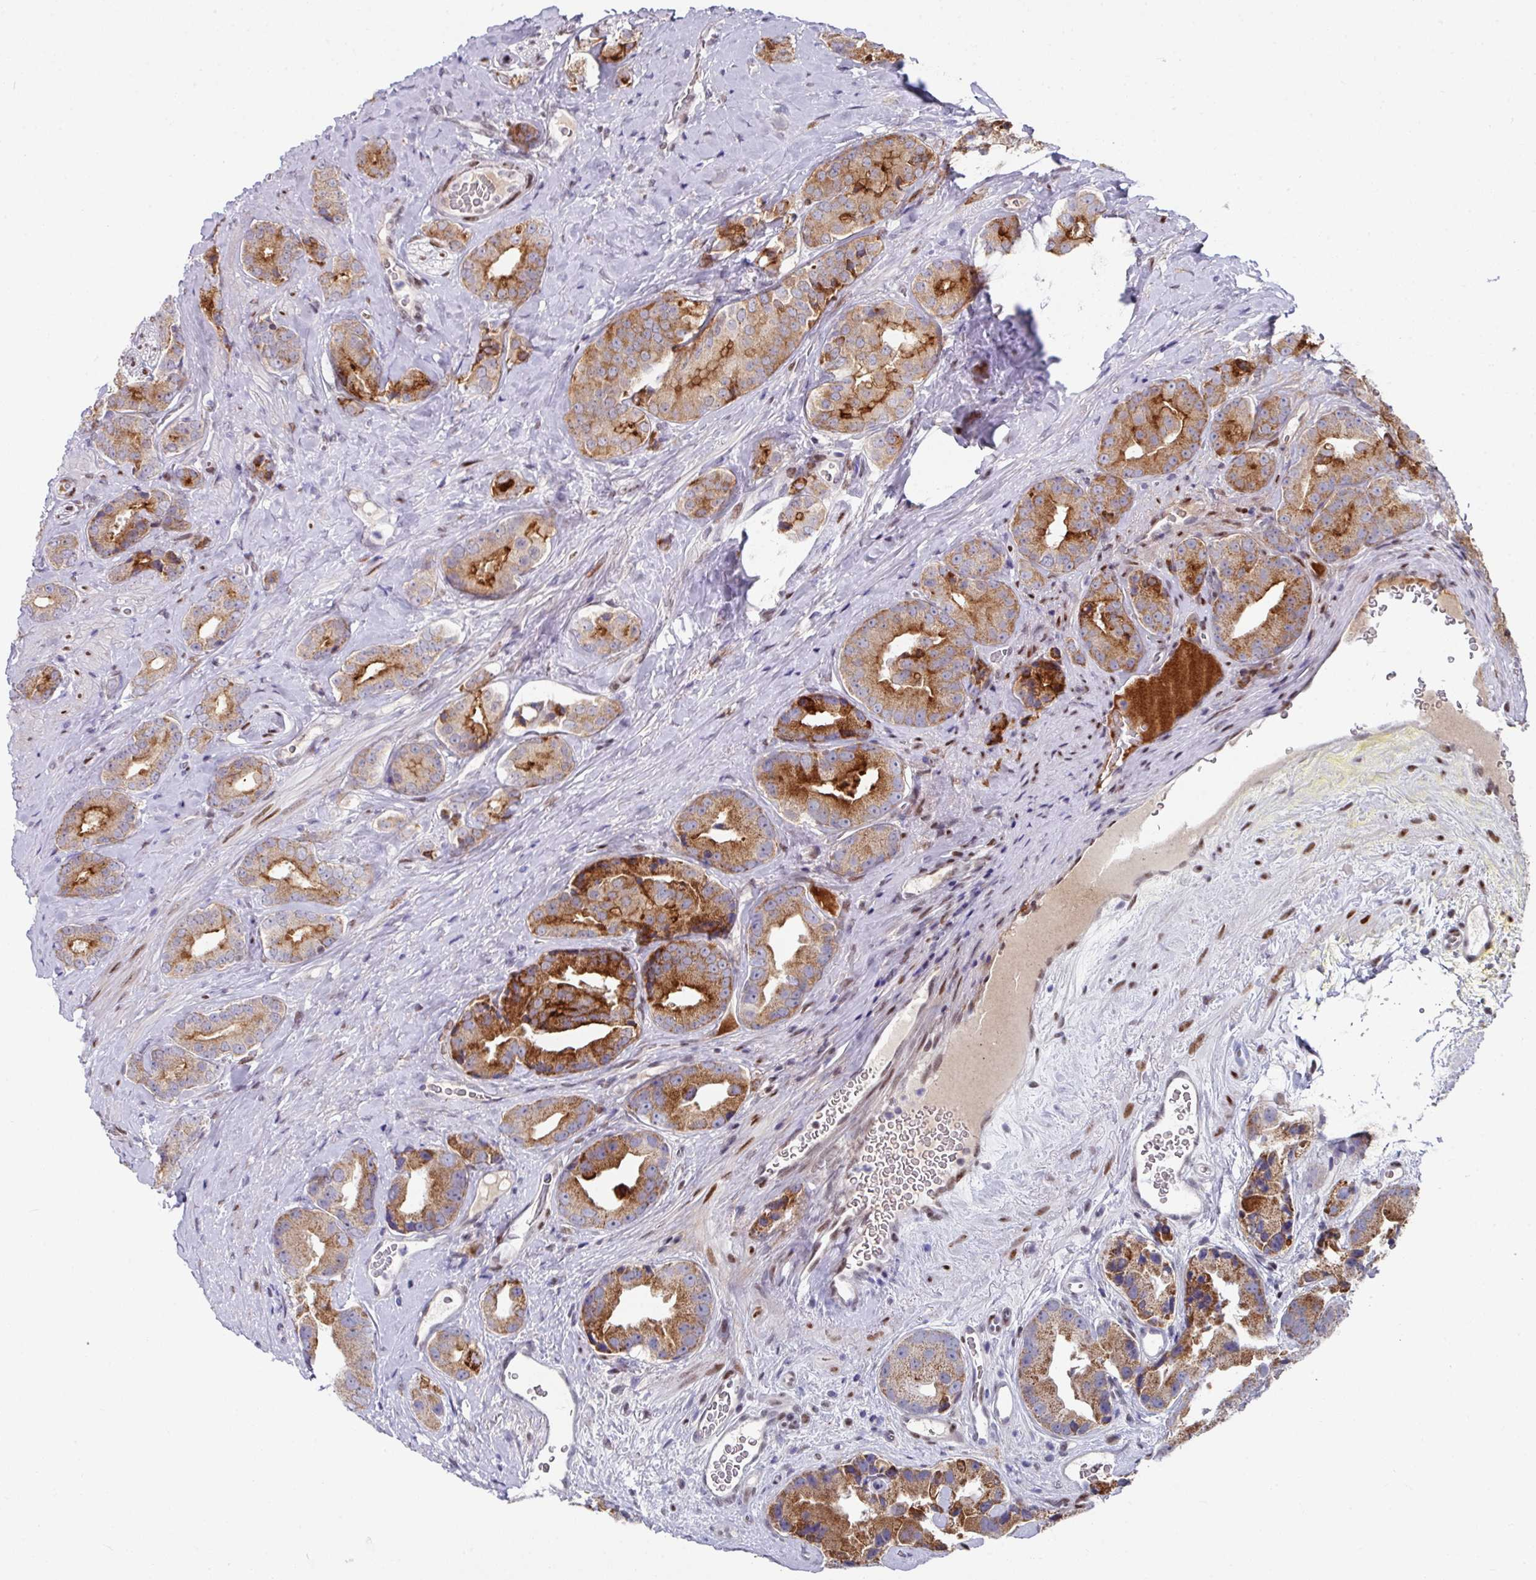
{"staining": {"intensity": "strong", "quantity": ">75%", "location": "cytoplasmic/membranous"}, "tissue": "prostate cancer", "cell_type": "Tumor cells", "image_type": "cancer", "snomed": [{"axis": "morphology", "description": "Adenocarcinoma, High grade"}, {"axis": "topography", "description": "Prostate"}], "caption": "Brown immunohistochemical staining in human prostate cancer displays strong cytoplasmic/membranous staining in approximately >75% of tumor cells. The protein of interest is stained brown, and the nuclei are stained in blue (DAB IHC with brightfield microscopy, high magnification).", "gene": "CBX7", "patient": {"sex": "male", "age": 63}}